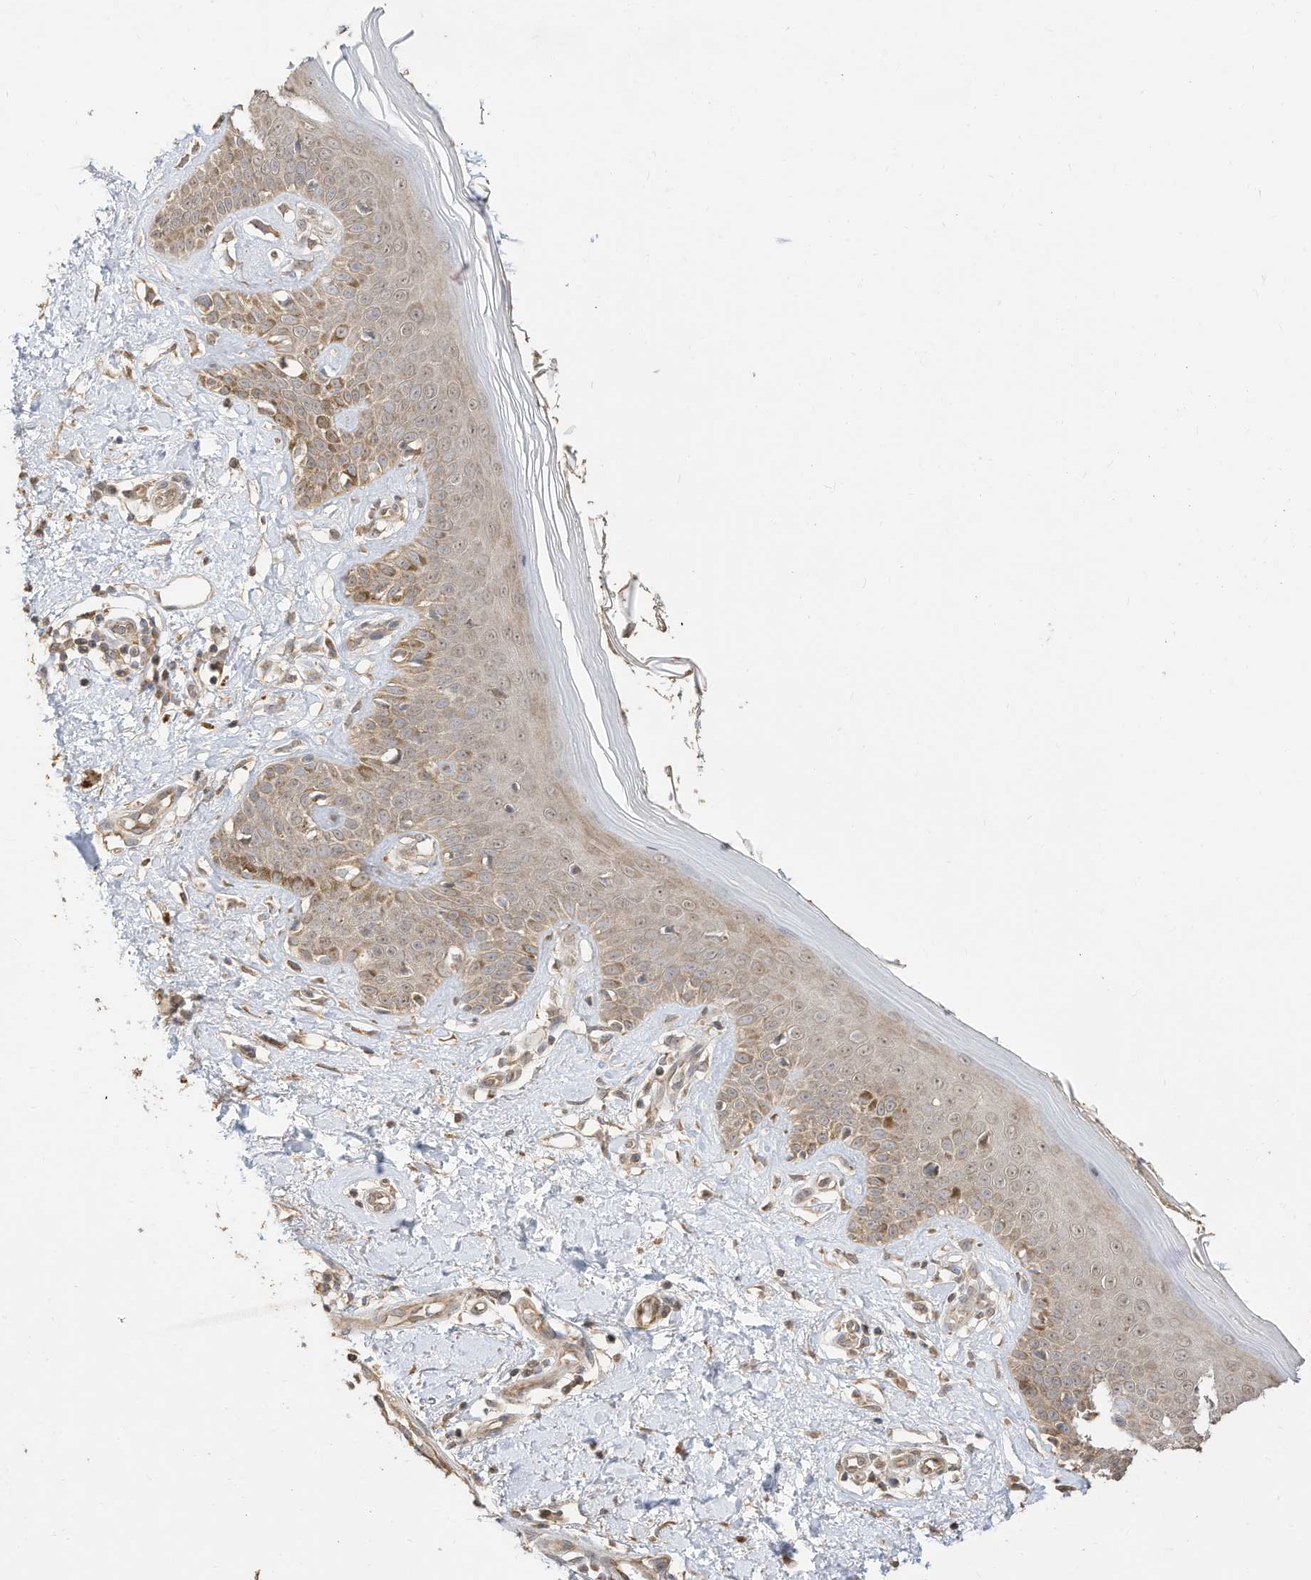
{"staining": {"intensity": "moderate", "quantity": ">75%", "location": "cytoplasmic/membranous"}, "tissue": "skin", "cell_type": "Fibroblasts", "image_type": "normal", "snomed": [{"axis": "morphology", "description": "Normal tissue, NOS"}, {"axis": "topography", "description": "Skin"}], "caption": "A high-resolution histopathology image shows immunohistochemistry staining of normal skin, which shows moderate cytoplasmic/membranous expression in about >75% of fibroblasts. Immunohistochemistry (ihc) stains the protein of interest in brown and the nuclei are stained blue.", "gene": "CAGE1", "patient": {"sex": "female", "age": 64}}